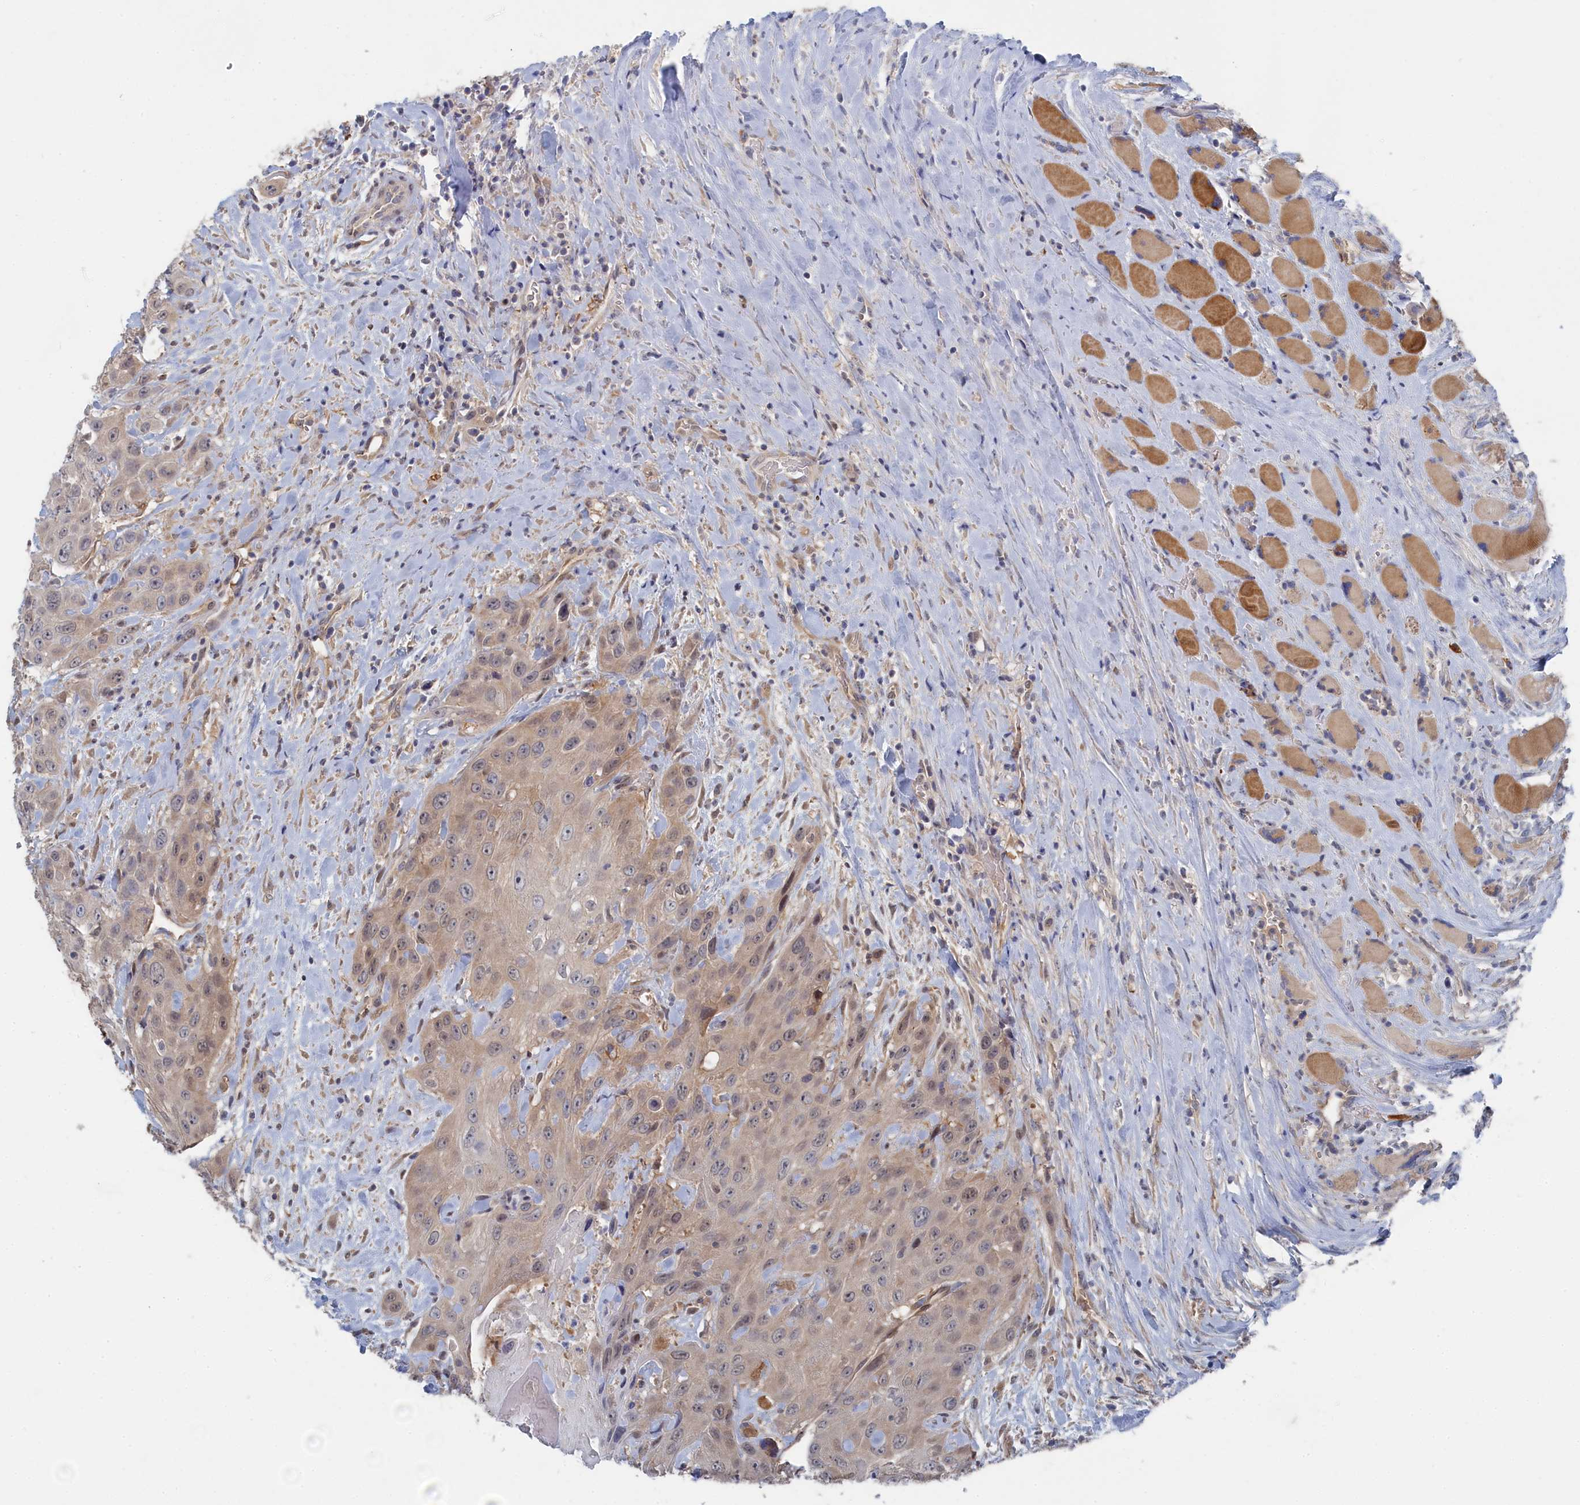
{"staining": {"intensity": "weak", "quantity": "<25%", "location": "cytoplasmic/membranous"}, "tissue": "head and neck cancer", "cell_type": "Tumor cells", "image_type": "cancer", "snomed": [{"axis": "morphology", "description": "Squamous cell carcinoma, NOS"}, {"axis": "topography", "description": "Head-Neck"}], "caption": "The histopathology image exhibits no significant expression in tumor cells of head and neck cancer.", "gene": "IRGQ", "patient": {"sex": "male", "age": 81}}